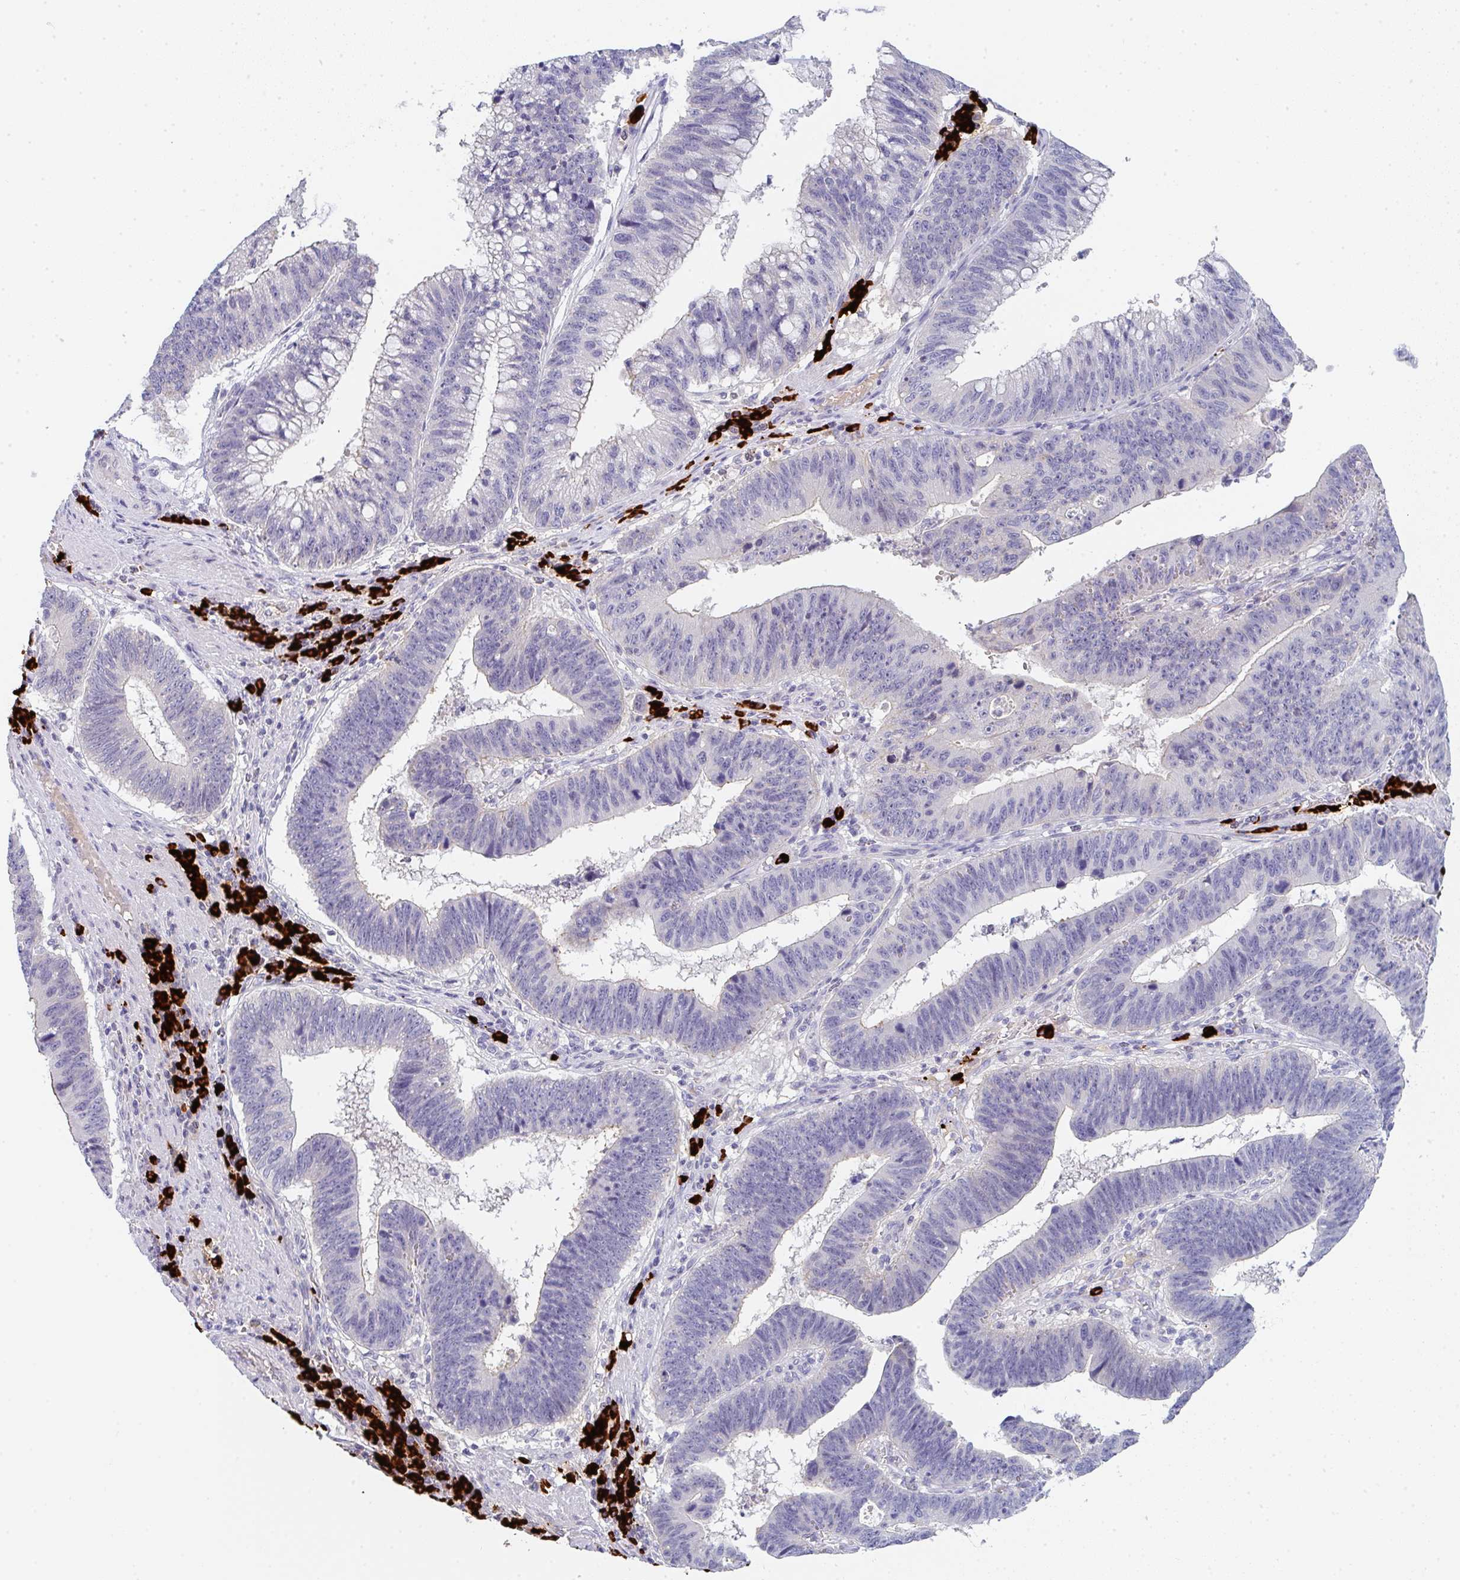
{"staining": {"intensity": "negative", "quantity": "none", "location": "none"}, "tissue": "stomach cancer", "cell_type": "Tumor cells", "image_type": "cancer", "snomed": [{"axis": "morphology", "description": "Adenocarcinoma, NOS"}, {"axis": "topography", "description": "Stomach"}], "caption": "Immunohistochemistry (IHC) photomicrograph of neoplastic tissue: human stomach adenocarcinoma stained with DAB shows no significant protein positivity in tumor cells.", "gene": "CACNA1S", "patient": {"sex": "male", "age": 59}}